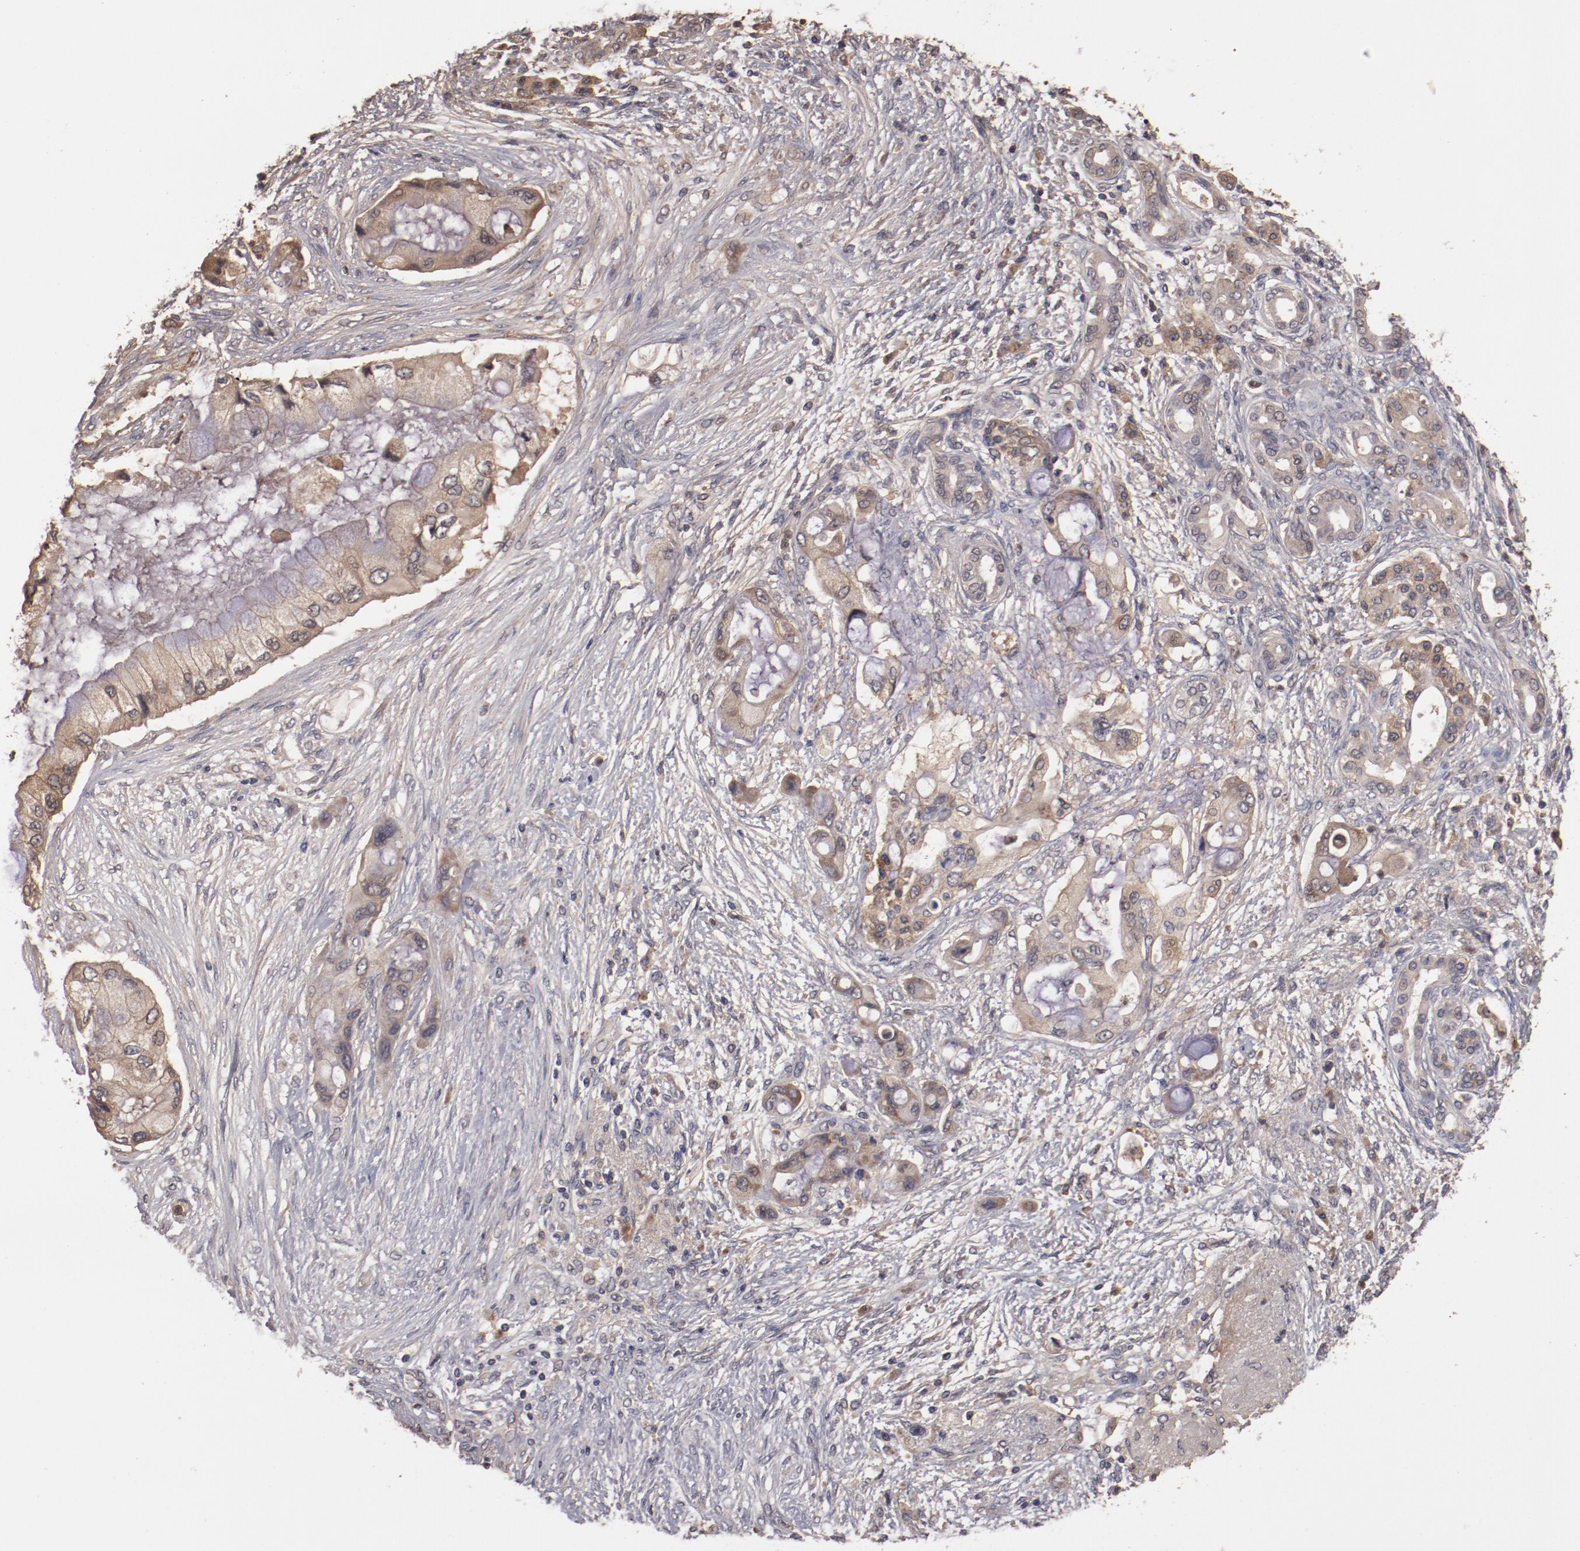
{"staining": {"intensity": "weak", "quantity": "25%-75%", "location": "cytoplasmic/membranous"}, "tissue": "pancreatic cancer", "cell_type": "Tumor cells", "image_type": "cancer", "snomed": [{"axis": "morphology", "description": "Adenocarcinoma, NOS"}, {"axis": "topography", "description": "Pancreas"}], "caption": "About 25%-75% of tumor cells in human pancreatic adenocarcinoma exhibit weak cytoplasmic/membranous protein staining as visualized by brown immunohistochemical staining.", "gene": "CP", "patient": {"sex": "female", "age": 59}}